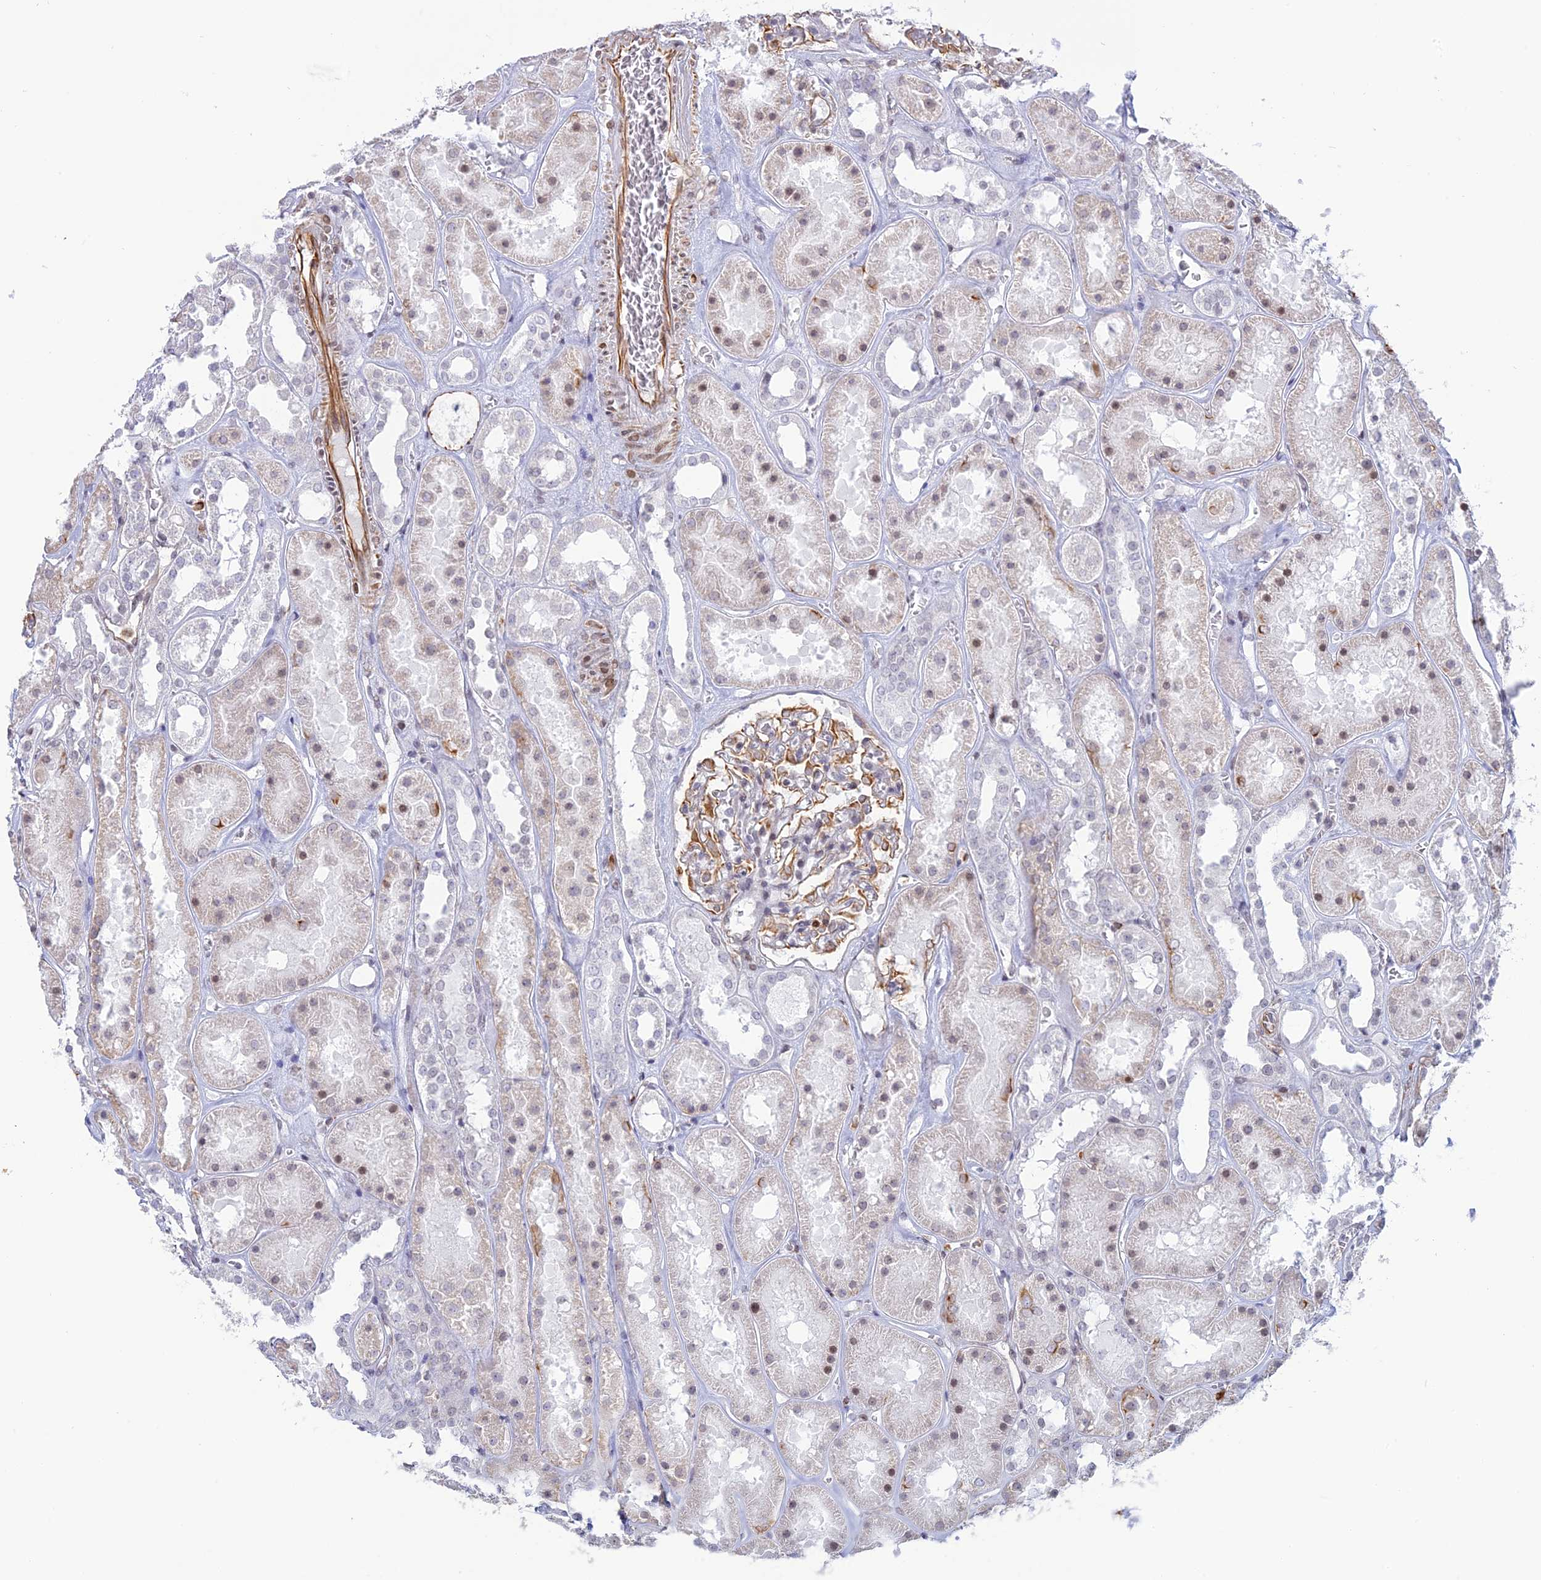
{"staining": {"intensity": "moderate", "quantity": "<25%", "location": "cytoplasmic/membranous"}, "tissue": "kidney", "cell_type": "Cells in glomeruli", "image_type": "normal", "snomed": [{"axis": "morphology", "description": "Normal tissue, NOS"}, {"axis": "topography", "description": "Kidney"}], "caption": "High-power microscopy captured an IHC image of benign kidney, revealing moderate cytoplasmic/membranous staining in approximately <25% of cells in glomeruli.", "gene": "APOBR", "patient": {"sex": "female", "age": 41}}